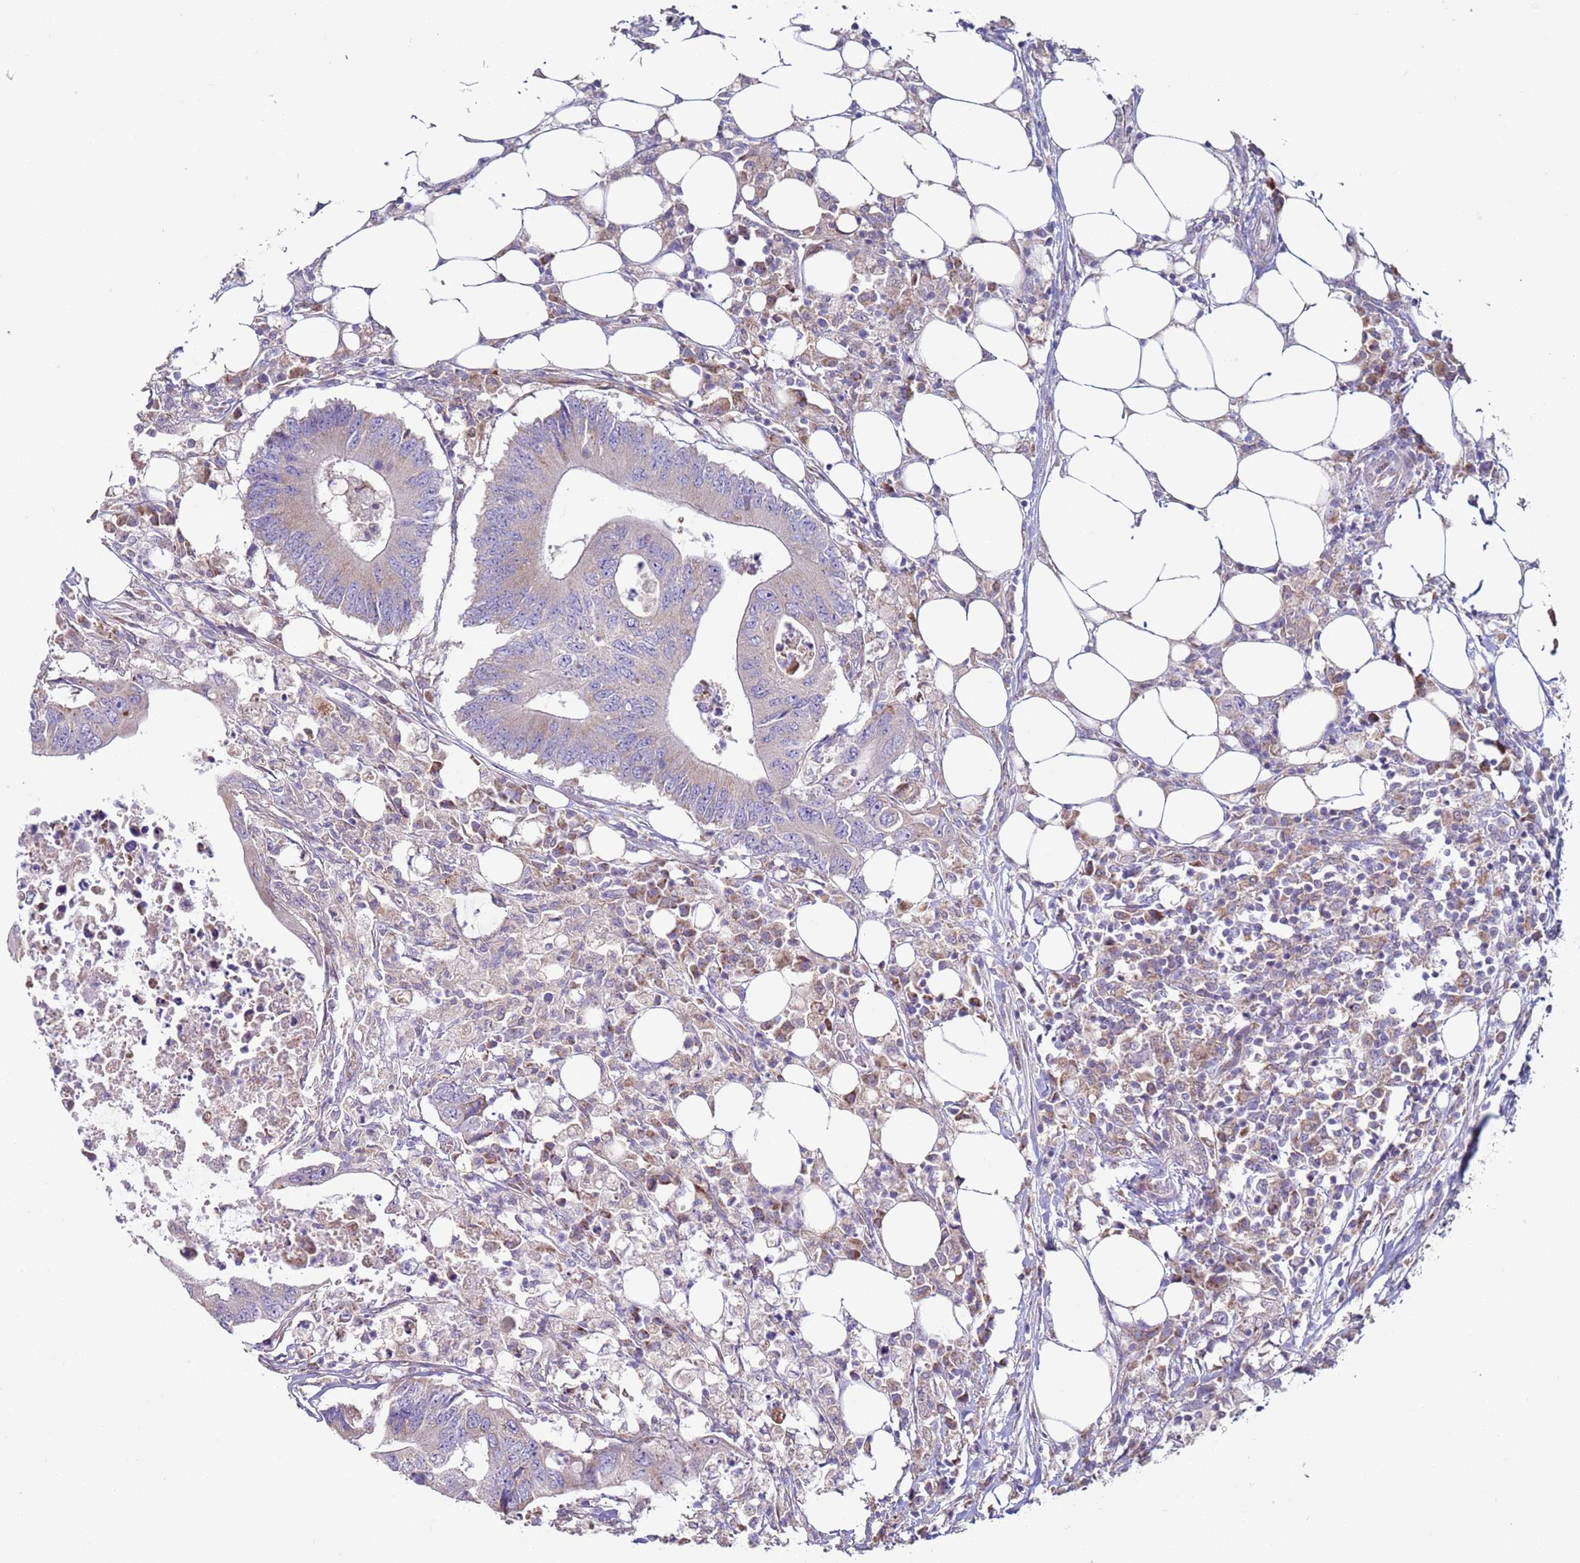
{"staining": {"intensity": "negative", "quantity": "none", "location": "none"}, "tissue": "colorectal cancer", "cell_type": "Tumor cells", "image_type": "cancer", "snomed": [{"axis": "morphology", "description": "Adenocarcinoma, NOS"}, {"axis": "topography", "description": "Colon"}], "caption": "Colorectal cancer was stained to show a protein in brown. There is no significant staining in tumor cells. The staining was performed using DAB to visualize the protein expression in brown, while the nuclei were stained in blue with hematoxylin (Magnification: 20x).", "gene": "DIP2B", "patient": {"sex": "male", "age": 71}}